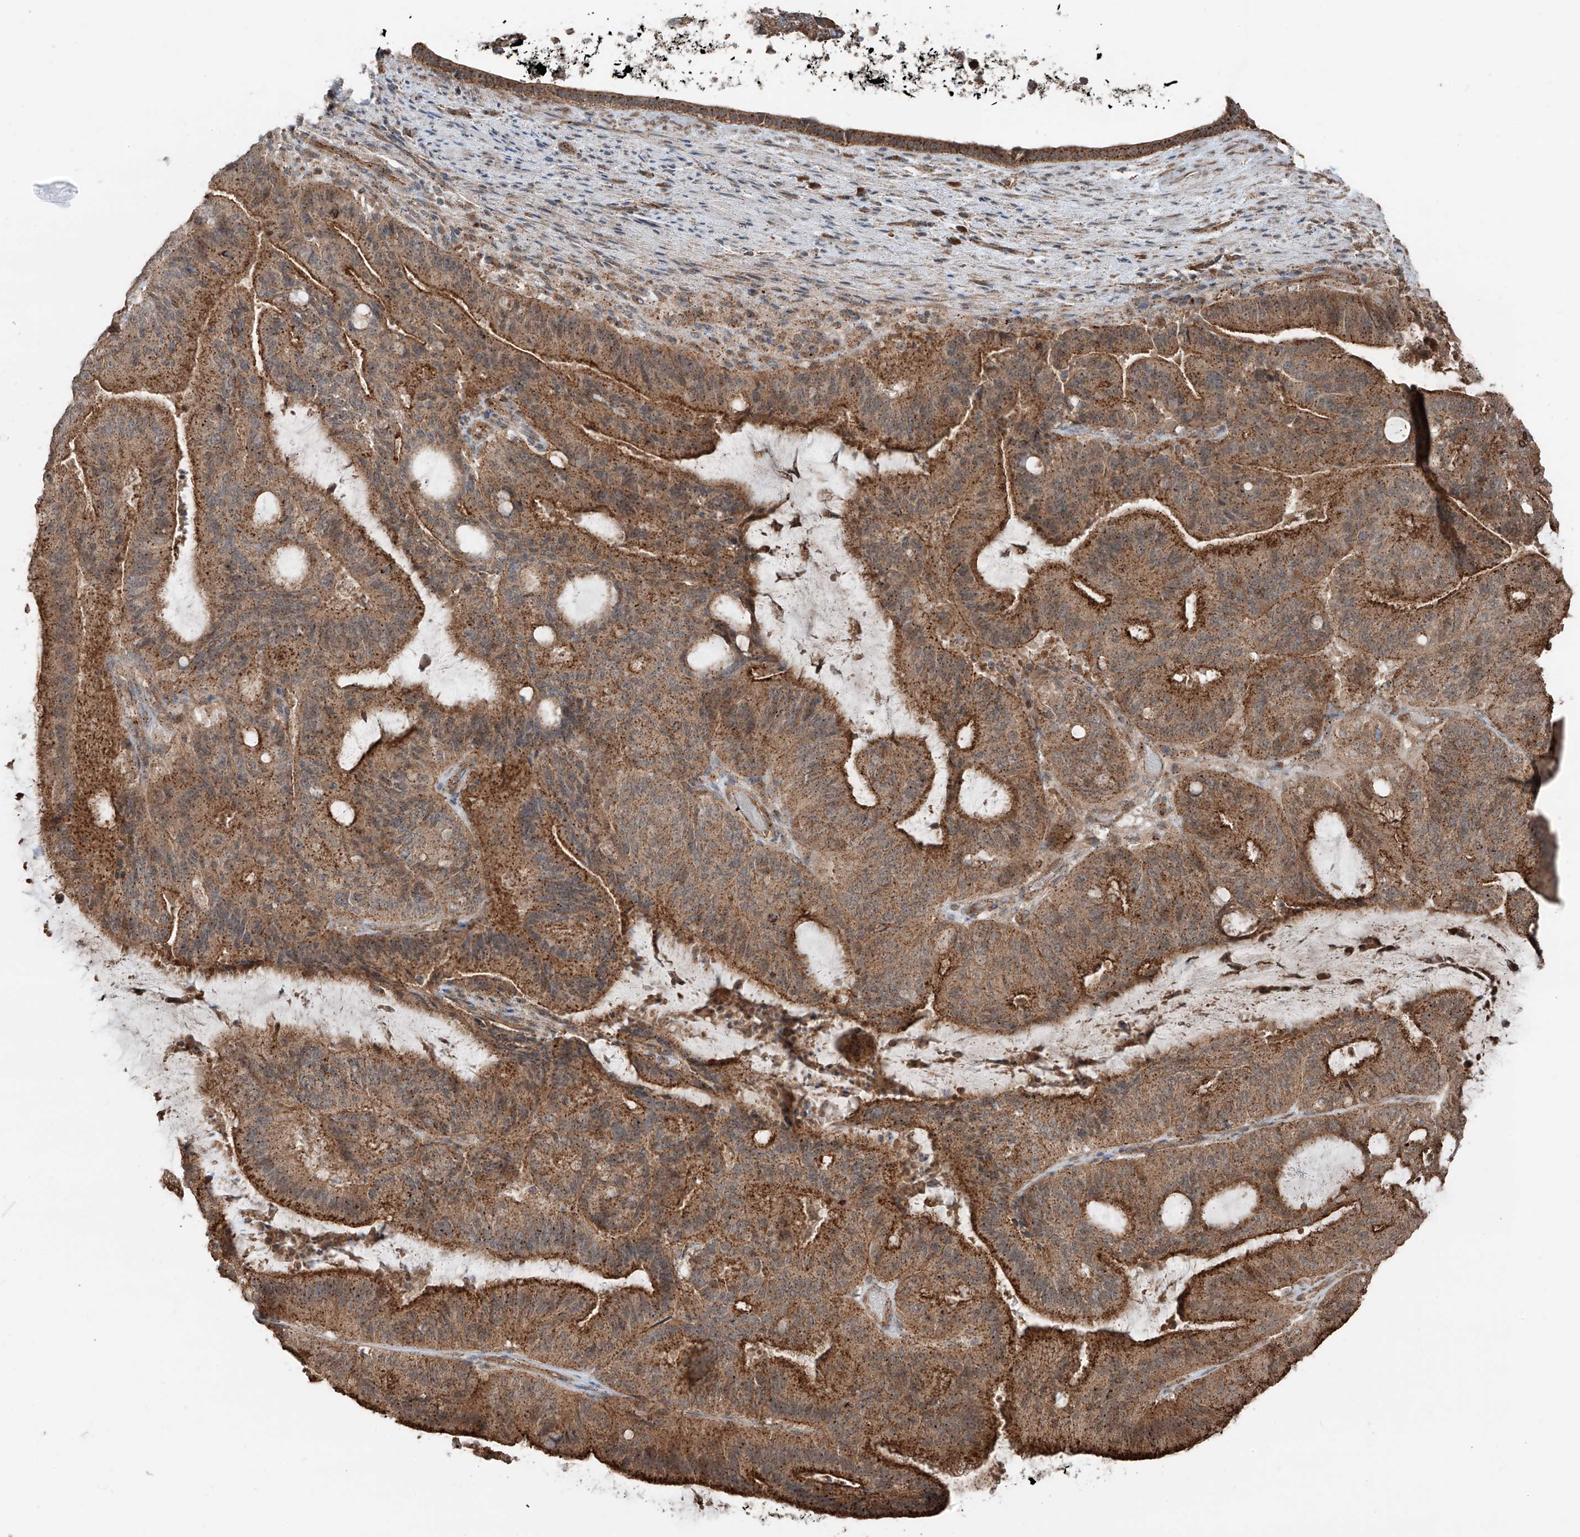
{"staining": {"intensity": "strong", "quantity": ">75%", "location": "cytoplasmic/membranous"}, "tissue": "liver cancer", "cell_type": "Tumor cells", "image_type": "cancer", "snomed": [{"axis": "morphology", "description": "Normal tissue, NOS"}, {"axis": "morphology", "description": "Cholangiocarcinoma"}, {"axis": "topography", "description": "Liver"}, {"axis": "topography", "description": "Peripheral nerve tissue"}], "caption": "Immunohistochemical staining of human liver cancer (cholangiocarcinoma) demonstrates high levels of strong cytoplasmic/membranous positivity in approximately >75% of tumor cells.", "gene": "CEP162", "patient": {"sex": "female", "age": 73}}